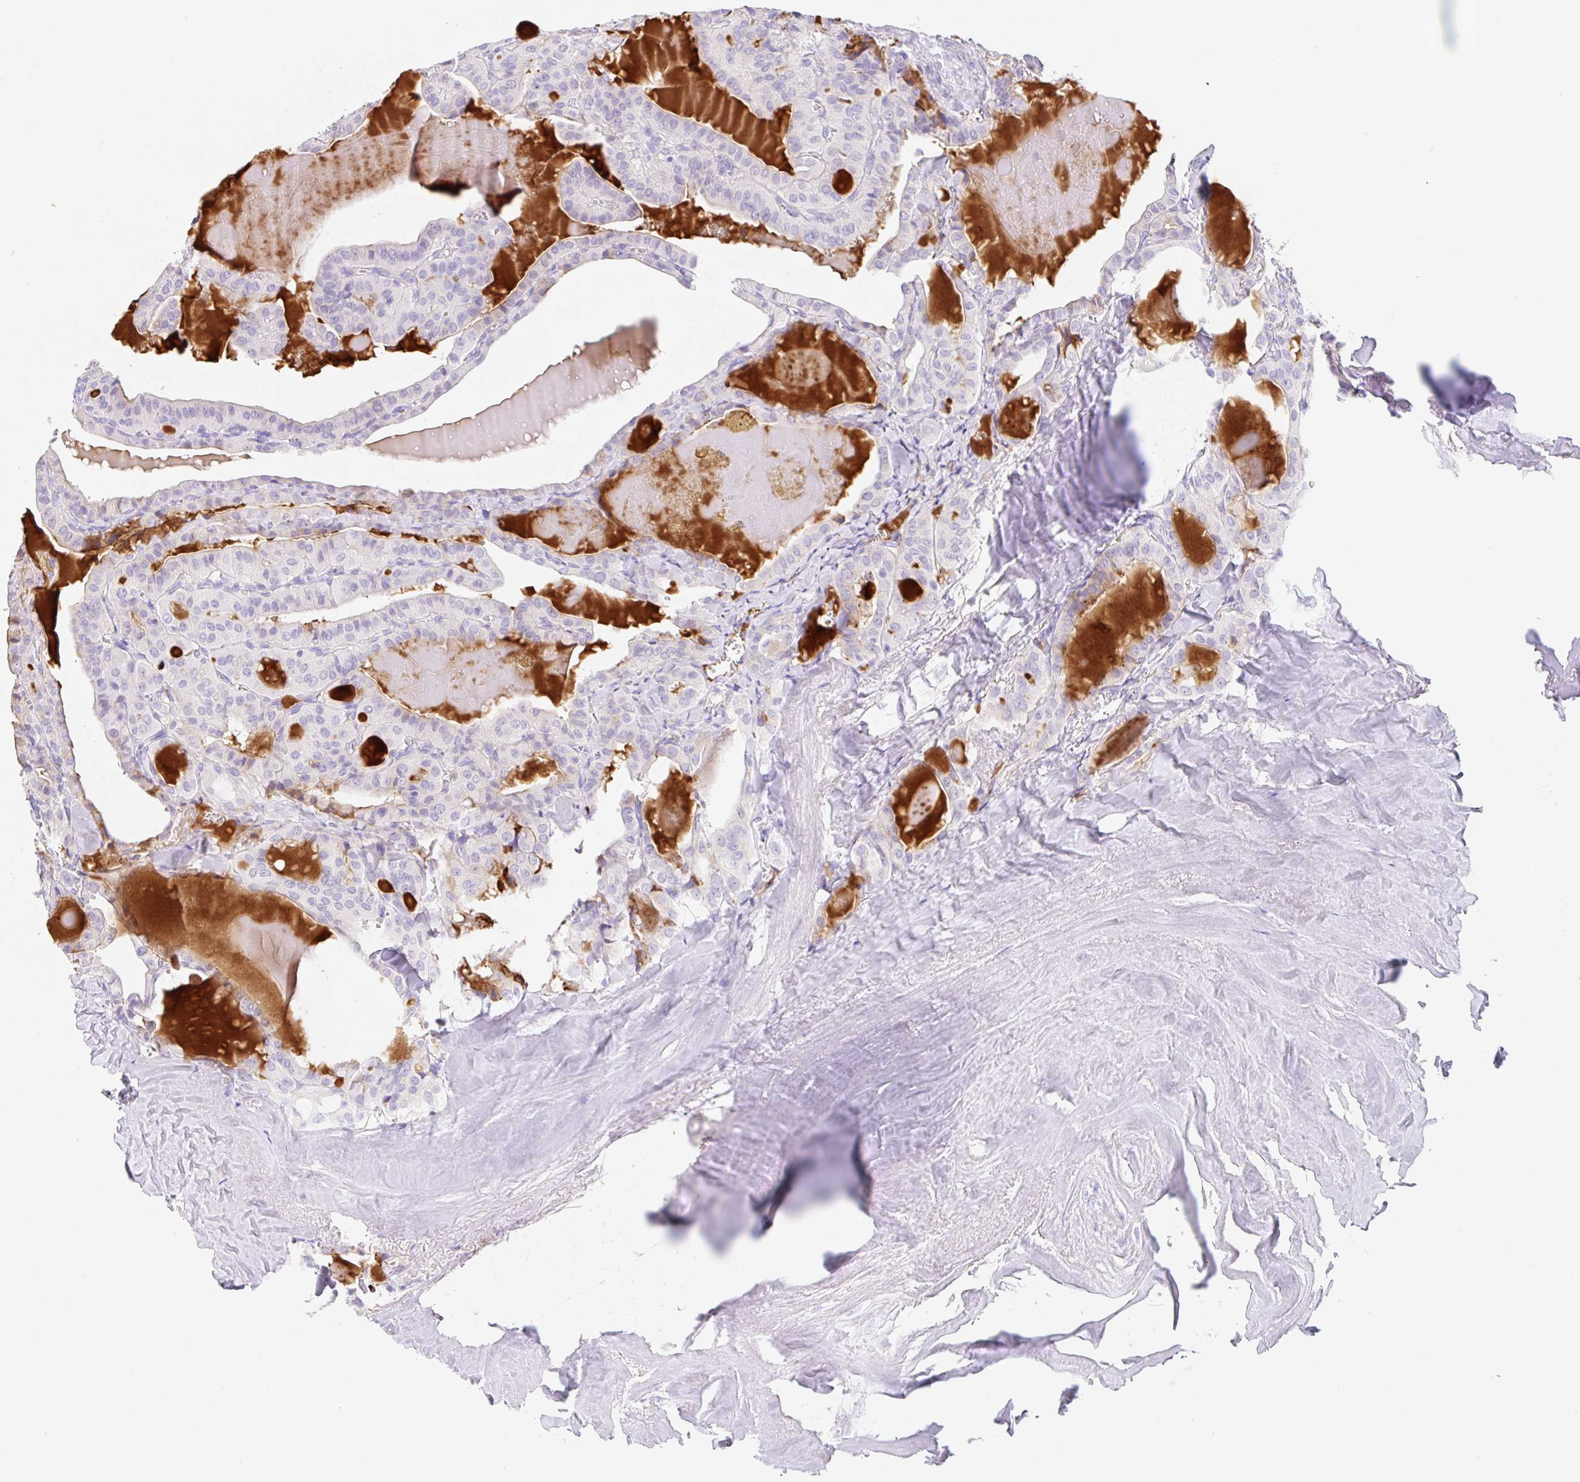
{"staining": {"intensity": "negative", "quantity": "none", "location": "none"}, "tissue": "thyroid cancer", "cell_type": "Tumor cells", "image_type": "cancer", "snomed": [{"axis": "morphology", "description": "Papillary adenocarcinoma, NOS"}, {"axis": "topography", "description": "Thyroid gland"}], "caption": "A high-resolution micrograph shows immunohistochemistry staining of thyroid cancer, which reveals no significant staining in tumor cells. (Stains: DAB (3,3'-diaminobenzidine) immunohistochemistry with hematoxylin counter stain, Microscopy: brightfield microscopy at high magnification).", "gene": "KLK8", "patient": {"sex": "male", "age": 52}}